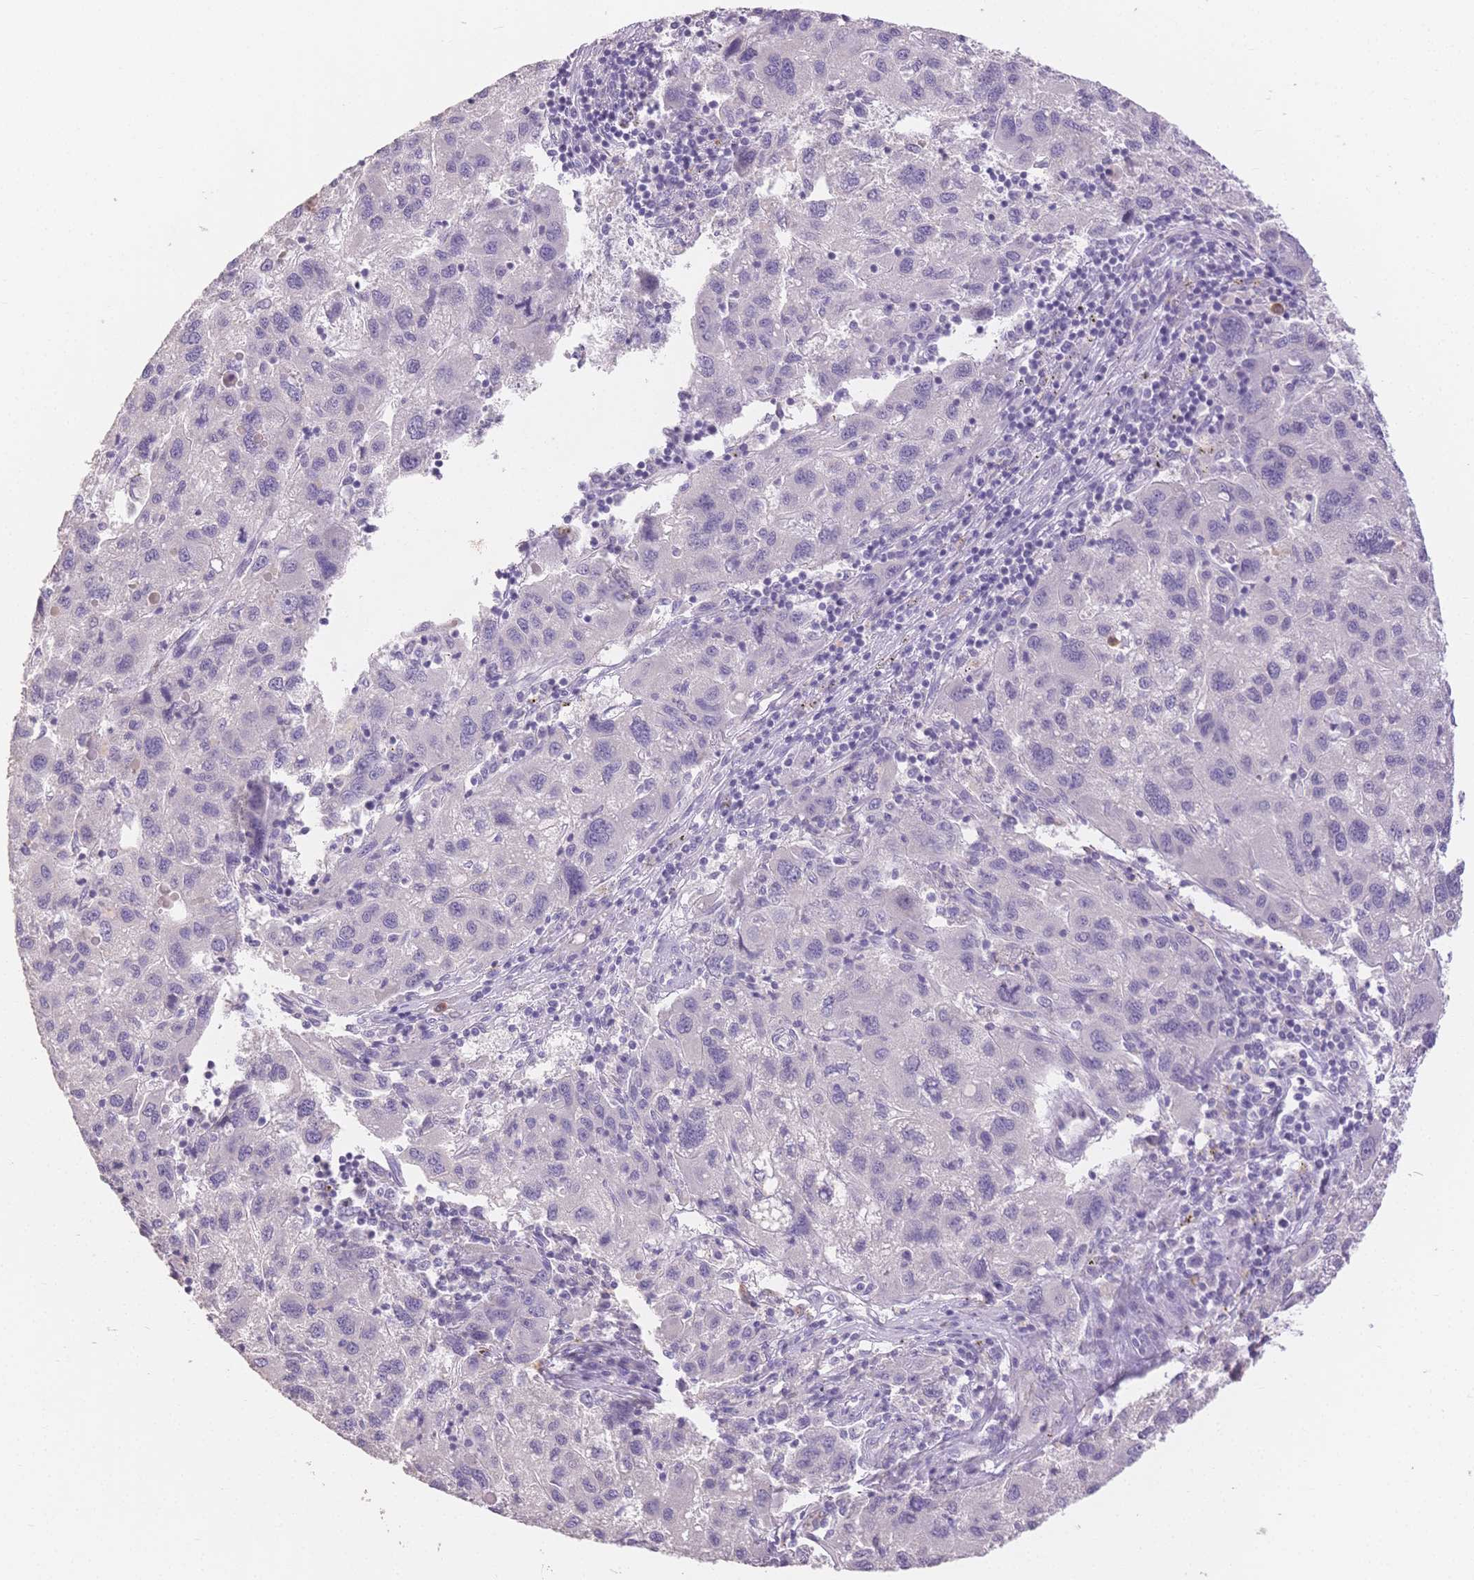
{"staining": {"intensity": "negative", "quantity": "none", "location": "none"}, "tissue": "liver cancer", "cell_type": "Tumor cells", "image_type": "cancer", "snomed": [{"axis": "morphology", "description": "Carcinoma, Hepatocellular, NOS"}, {"axis": "topography", "description": "Liver"}], "caption": "This is an immunohistochemistry histopathology image of hepatocellular carcinoma (liver). There is no expression in tumor cells.", "gene": "SUV39H2", "patient": {"sex": "female", "age": 77}}